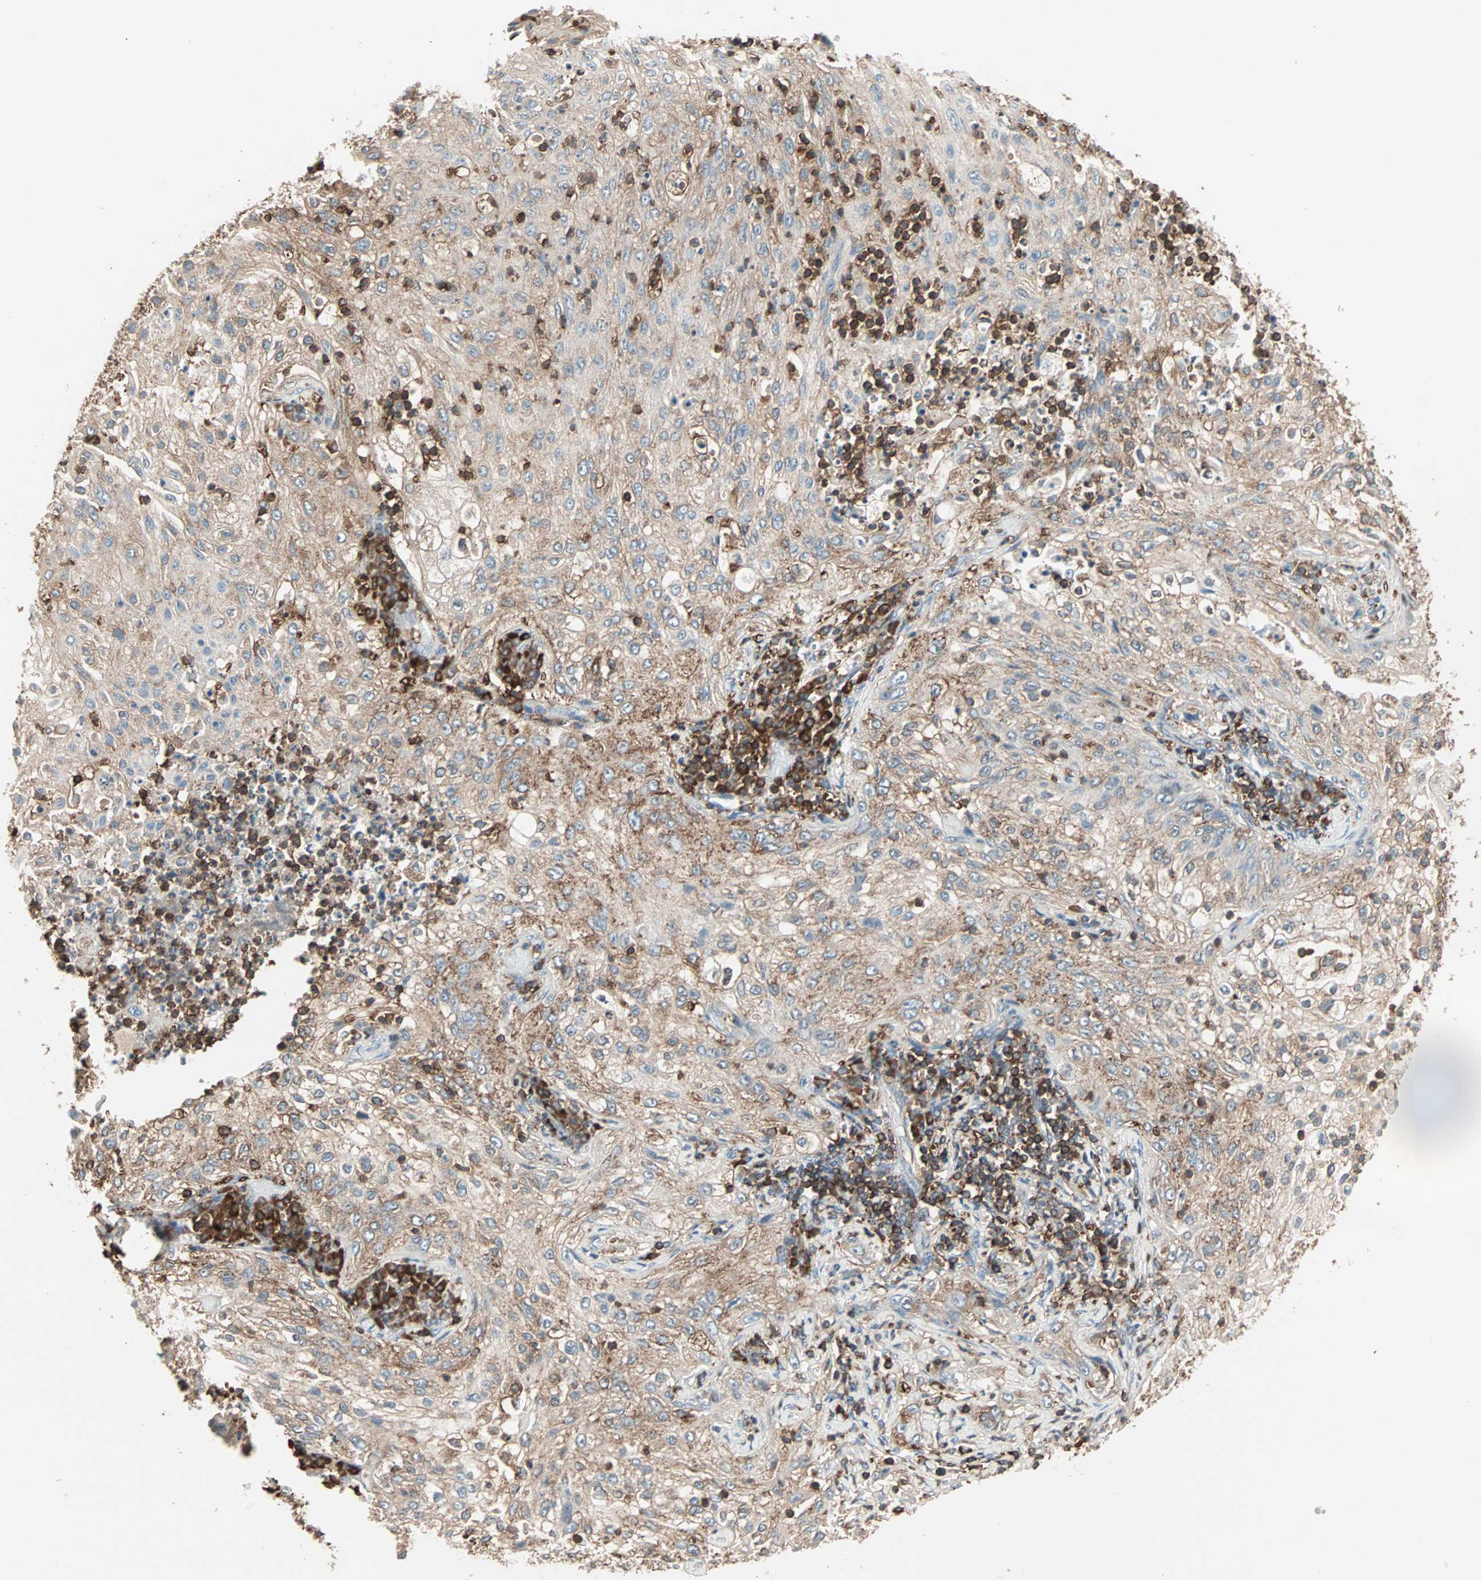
{"staining": {"intensity": "moderate", "quantity": ">75%", "location": "cytoplasmic/membranous"}, "tissue": "lung cancer", "cell_type": "Tumor cells", "image_type": "cancer", "snomed": [{"axis": "morphology", "description": "Inflammation, NOS"}, {"axis": "morphology", "description": "Squamous cell carcinoma, NOS"}, {"axis": "topography", "description": "Lymph node"}, {"axis": "topography", "description": "Soft tissue"}, {"axis": "topography", "description": "Lung"}], "caption": "The immunohistochemical stain labels moderate cytoplasmic/membranous positivity in tumor cells of lung squamous cell carcinoma tissue.", "gene": "MMP3", "patient": {"sex": "male", "age": 66}}